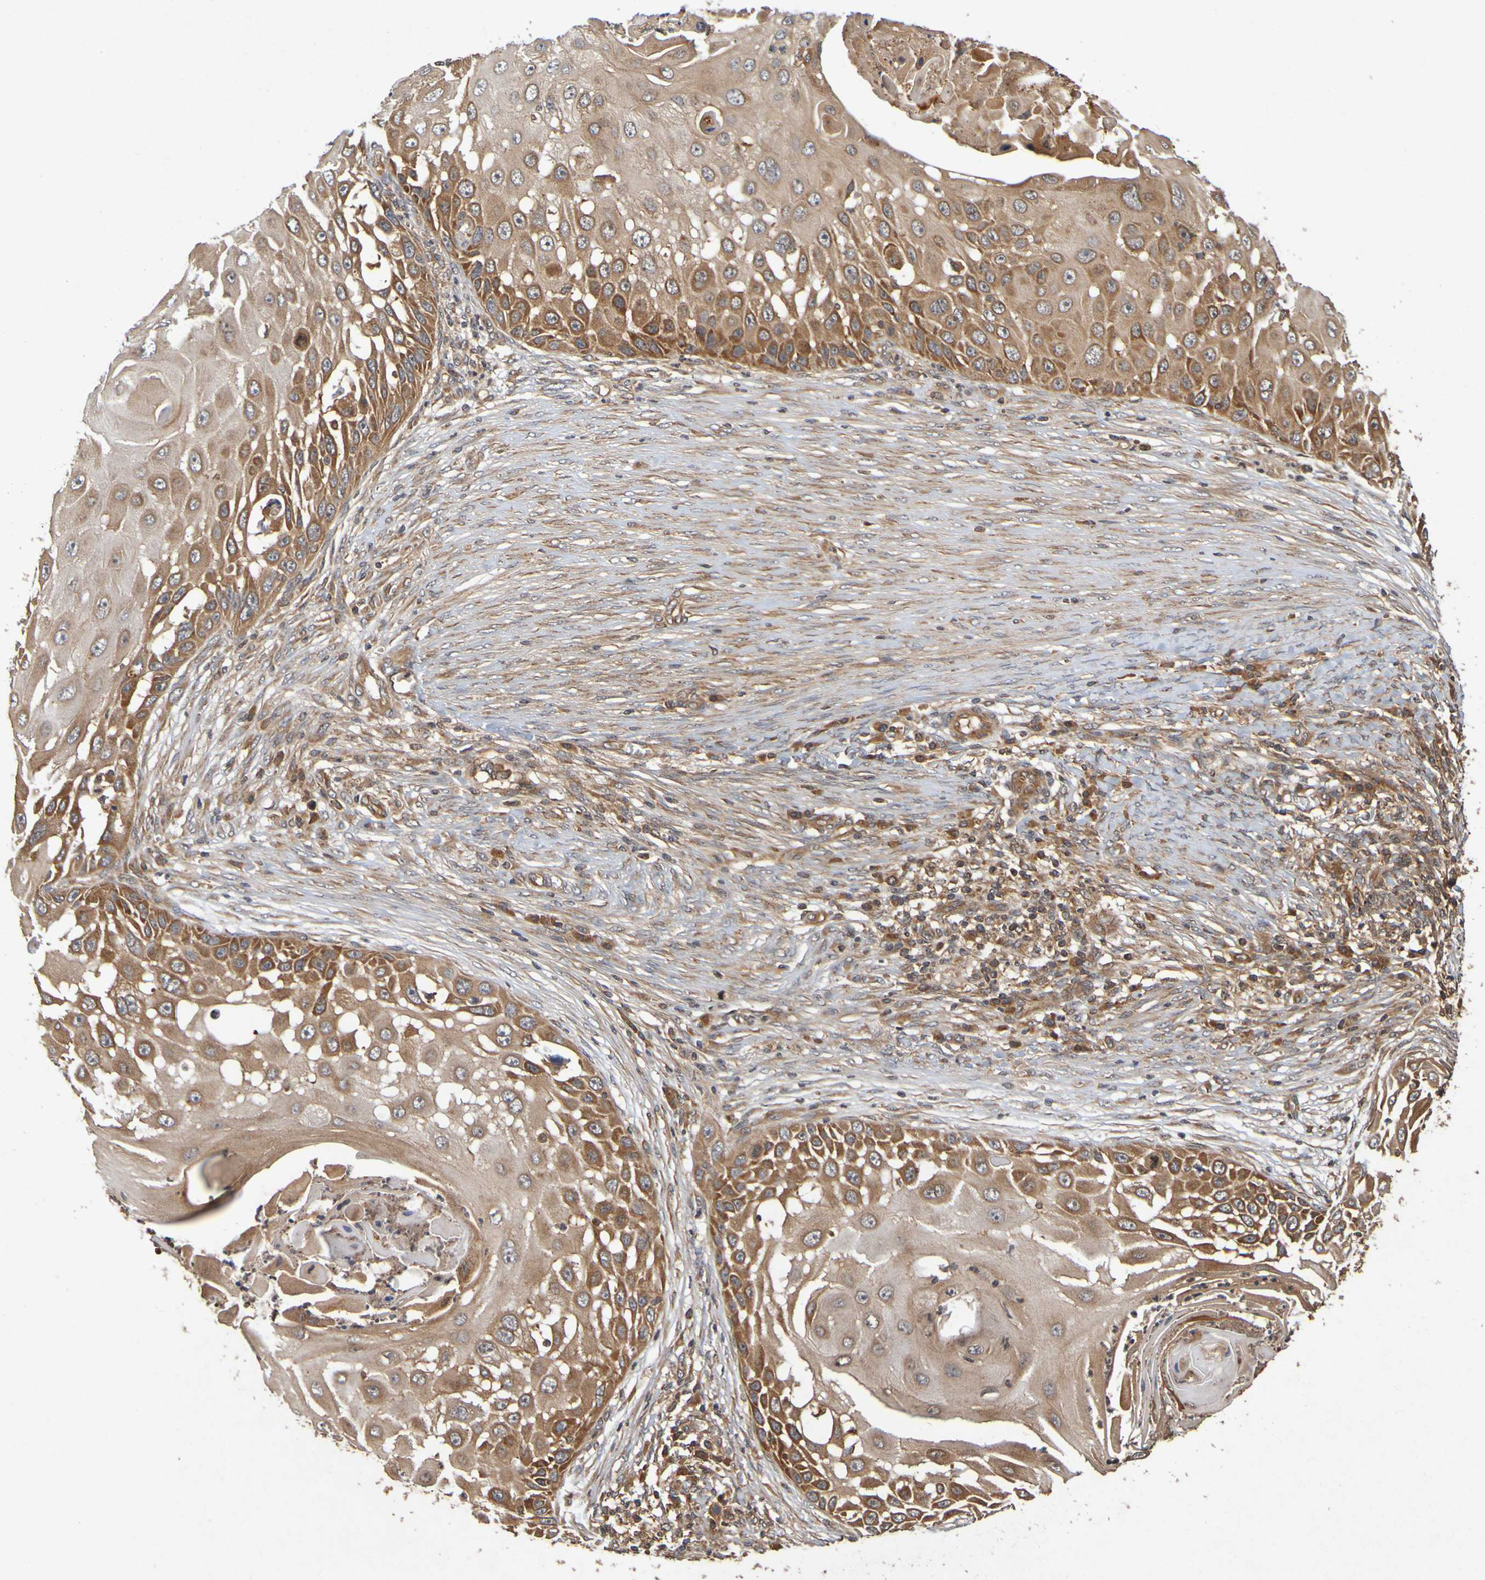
{"staining": {"intensity": "strong", "quantity": ">75%", "location": "cytoplasmic/membranous"}, "tissue": "skin cancer", "cell_type": "Tumor cells", "image_type": "cancer", "snomed": [{"axis": "morphology", "description": "Squamous cell carcinoma, NOS"}, {"axis": "topography", "description": "Skin"}], "caption": "Skin cancer (squamous cell carcinoma) stained with a brown dye exhibits strong cytoplasmic/membranous positive expression in approximately >75% of tumor cells.", "gene": "OCRL", "patient": {"sex": "female", "age": 44}}